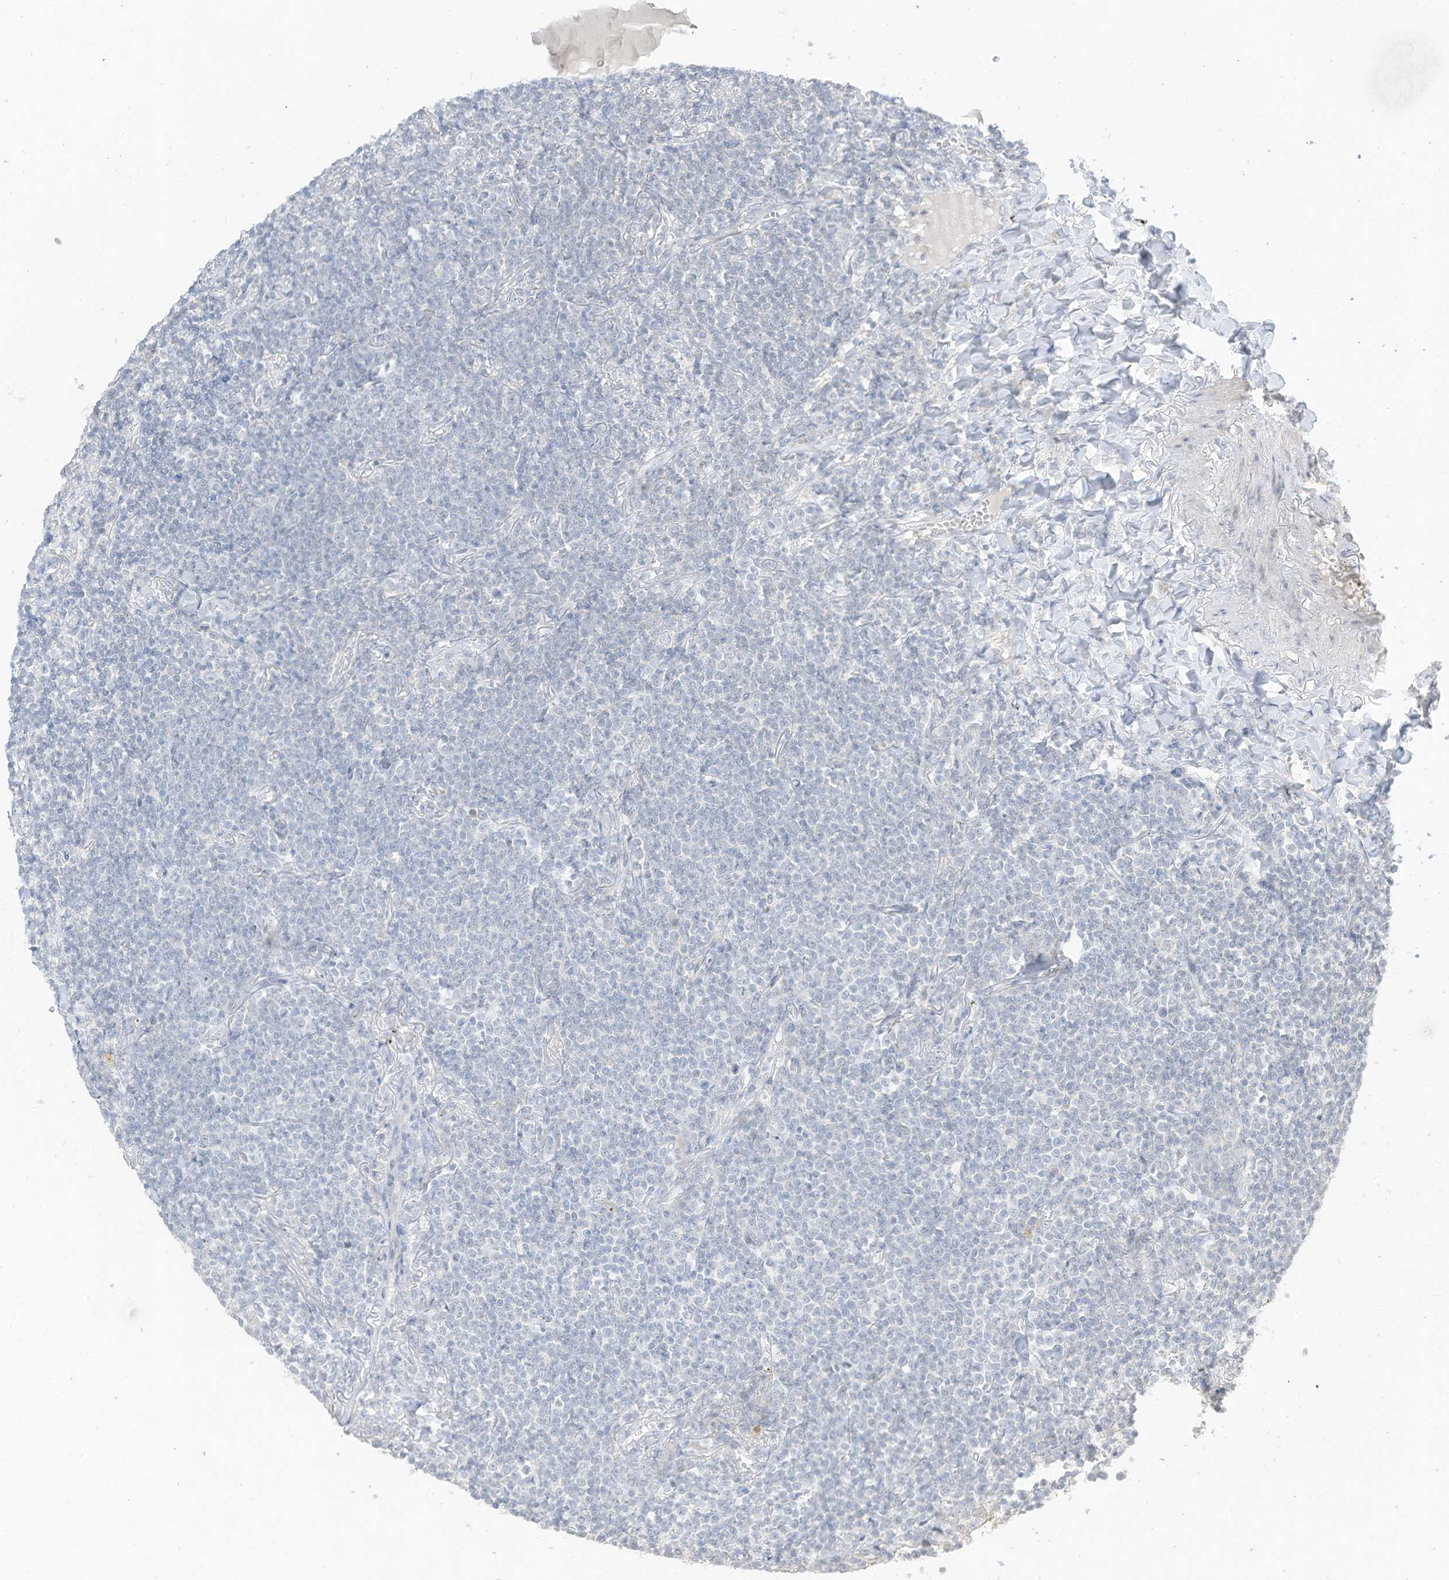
{"staining": {"intensity": "negative", "quantity": "none", "location": "none"}, "tissue": "lymphoma", "cell_type": "Tumor cells", "image_type": "cancer", "snomed": [{"axis": "morphology", "description": "Malignant lymphoma, non-Hodgkin's type, Low grade"}, {"axis": "topography", "description": "Lung"}], "caption": "Tumor cells show no significant expression in malignant lymphoma, non-Hodgkin's type (low-grade).", "gene": "ASPRV1", "patient": {"sex": "female", "age": 71}}